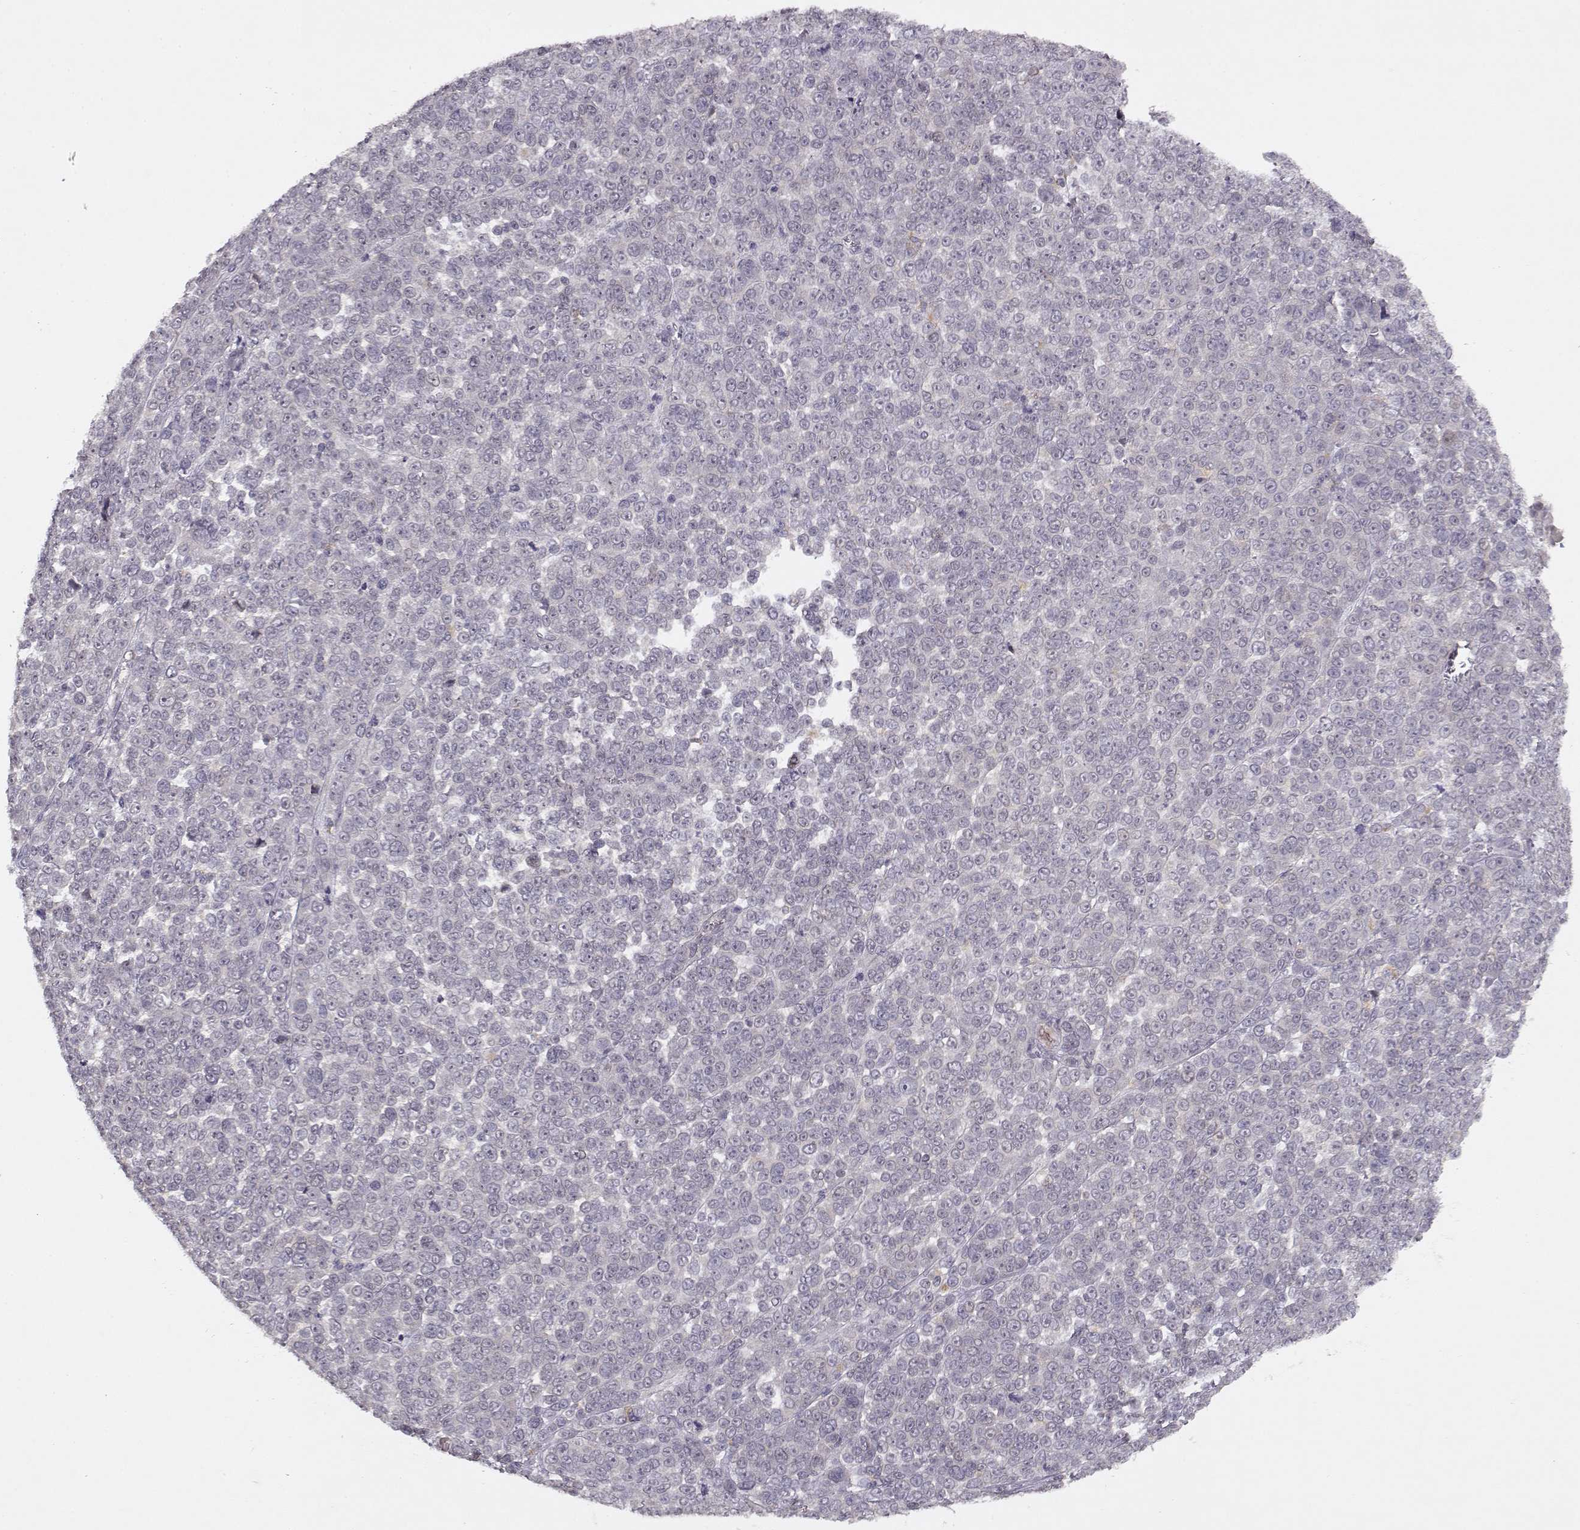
{"staining": {"intensity": "negative", "quantity": "none", "location": "none"}, "tissue": "melanoma", "cell_type": "Tumor cells", "image_type": "cancer", "snomed": [{"axis": "morphology", "description": "Malignant melanoma, NOS"}, {"axis": "topography", "description": "Skin"}], "caption": "DAB (3,3'-diaminobenzidine) immunohistochemical staining of melanoma displays no significant positivity in tumor cells.", "gene": "BMX", "patient": {"sex": "female", "age": 95}}